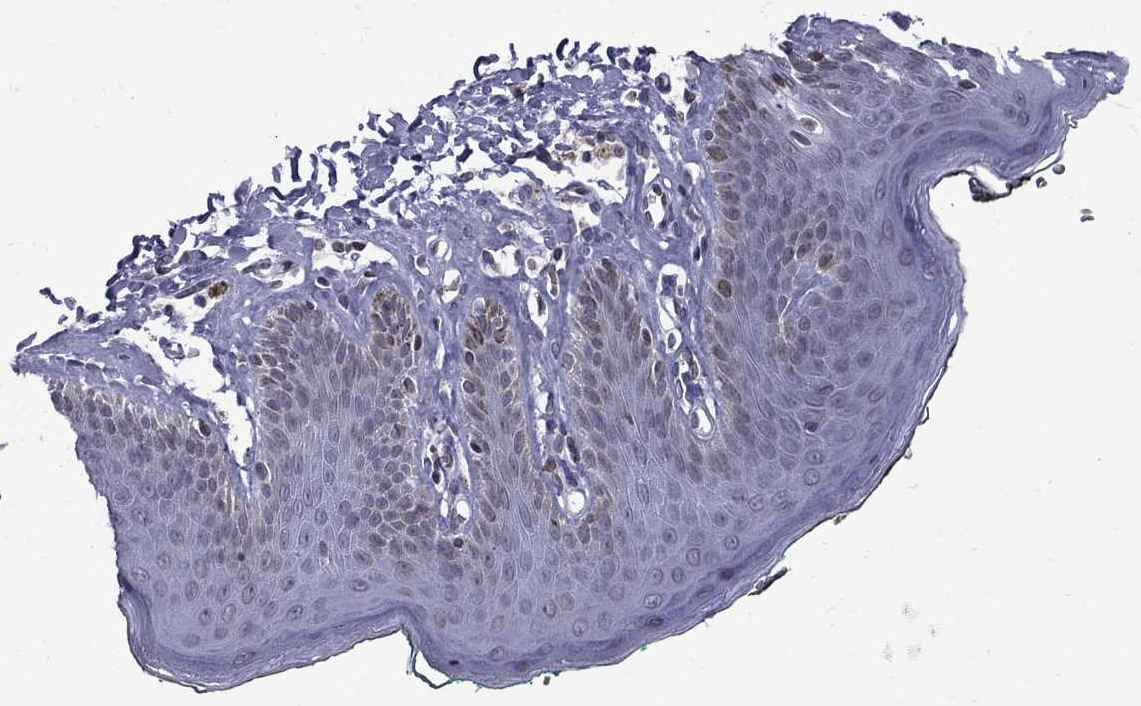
{"staining": {"intensity": "negative", "quantity": "none", "location": "none"}, "tissue": "skin", "cell_type": "Epidermal cells", "image_type": "normal", "snomed": [{"axis": "morphology", "description": "Normal tissue, NOS"}, {"axis": "topography", "description": "Vulva"}, {"axis": "topography", "description": "Peripheral nerve tissue"}], "caption": "Skin stained for a protein using IHC demonstrates no staining epidermal cells.", "gene": "CLTCL1", "patient": {"sex": "female", "age": 66}}